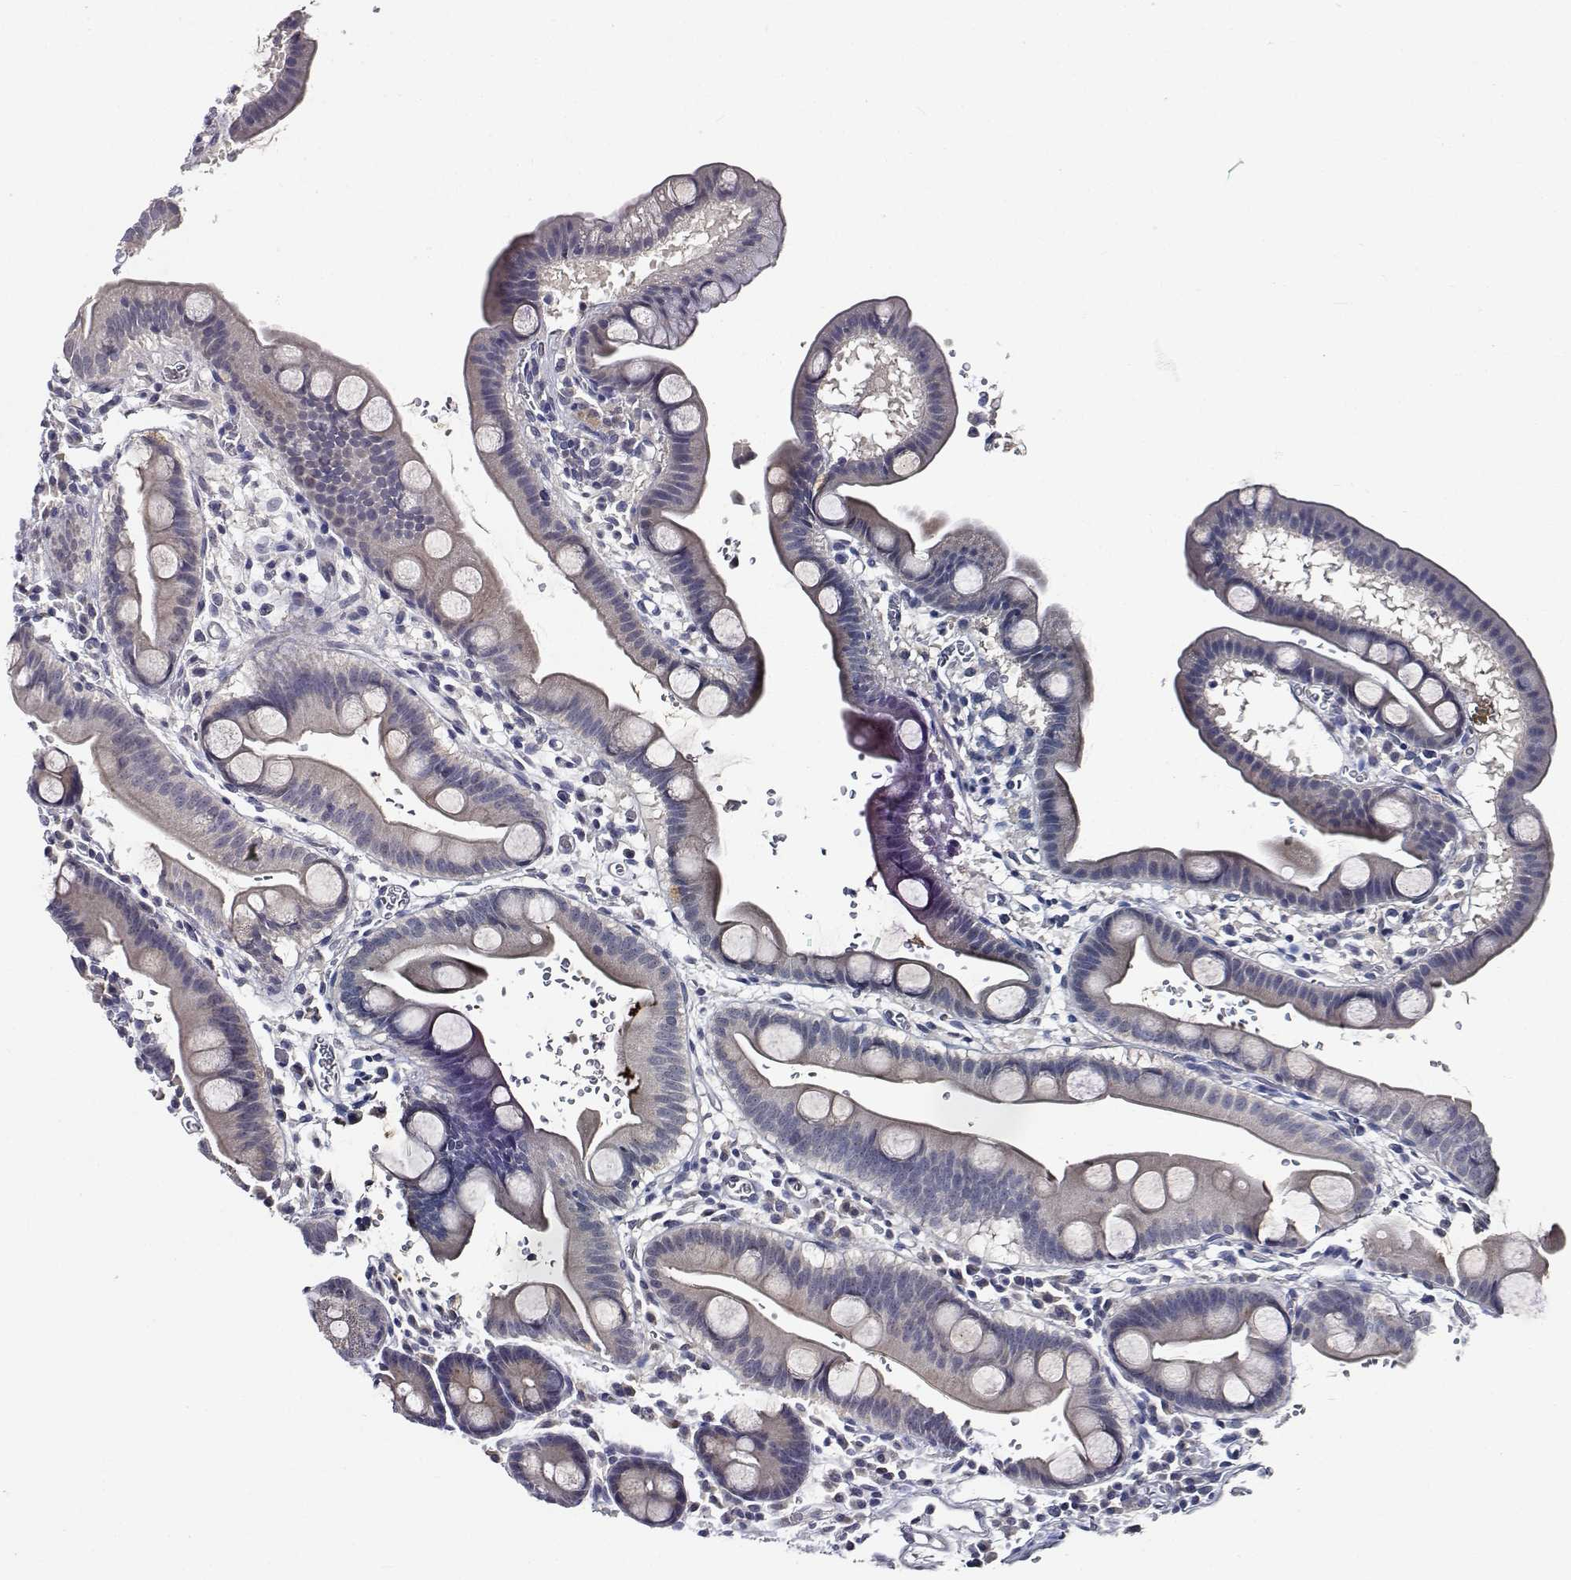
{"staining": {"intensity": "moderate", "quantity": "<25%", "location": "cytoplasmic/membranous"}, "tissue": "duodenum", "cell_type": "Glandular cells", "image_type": "normal", "snomed": [{"axis": "morphology", "description": "Normal tissue, NOS"}, {"axis": "topography", "description": "Duodenum"}], "caption": "Glandular cells exhibit low levels of moderate cytoplasmic/membranous expression in about <25% of cells in benign duodenum.", "gene": "SLC6A3", "patient": {"sex": "male", "age": 59}}